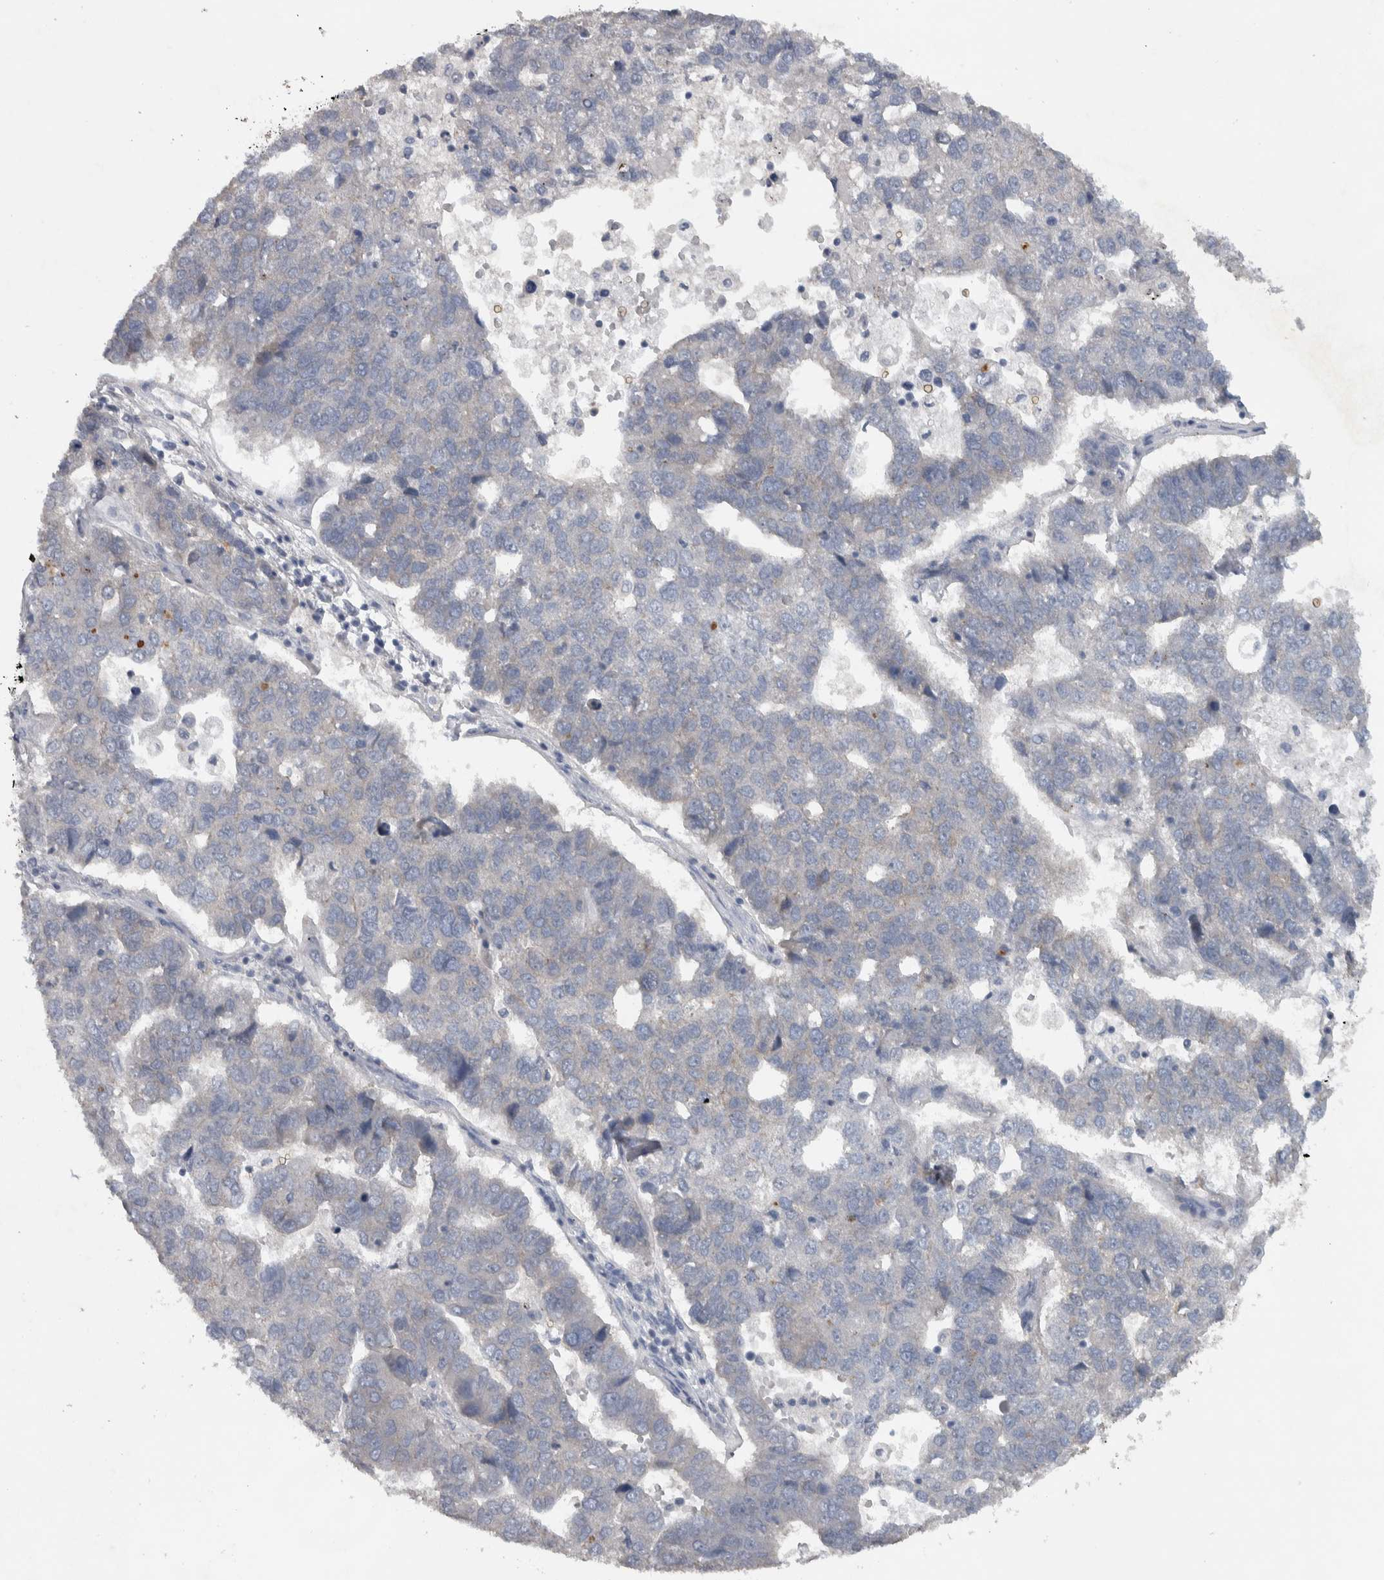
{"staining": {"intensity": "negative", "quantity": "none", "location": "none"}, "tissue": "pancreatic cancer", "cell_type": "Tumor cells", "image_type": "cancer", "snomed": [{"axis": "morphology", "description": "Adenocarcinoma, NOS"}, {"axis": "topography", "description": "Pancreas"}], "caption": "IHC micrograph of human pancreatic adenocarcinoma stained for a protein (brown), which shows no staining in tumor cells.", "gene": "NT5C2", "patient": {"sex": "female", "age": 61}}